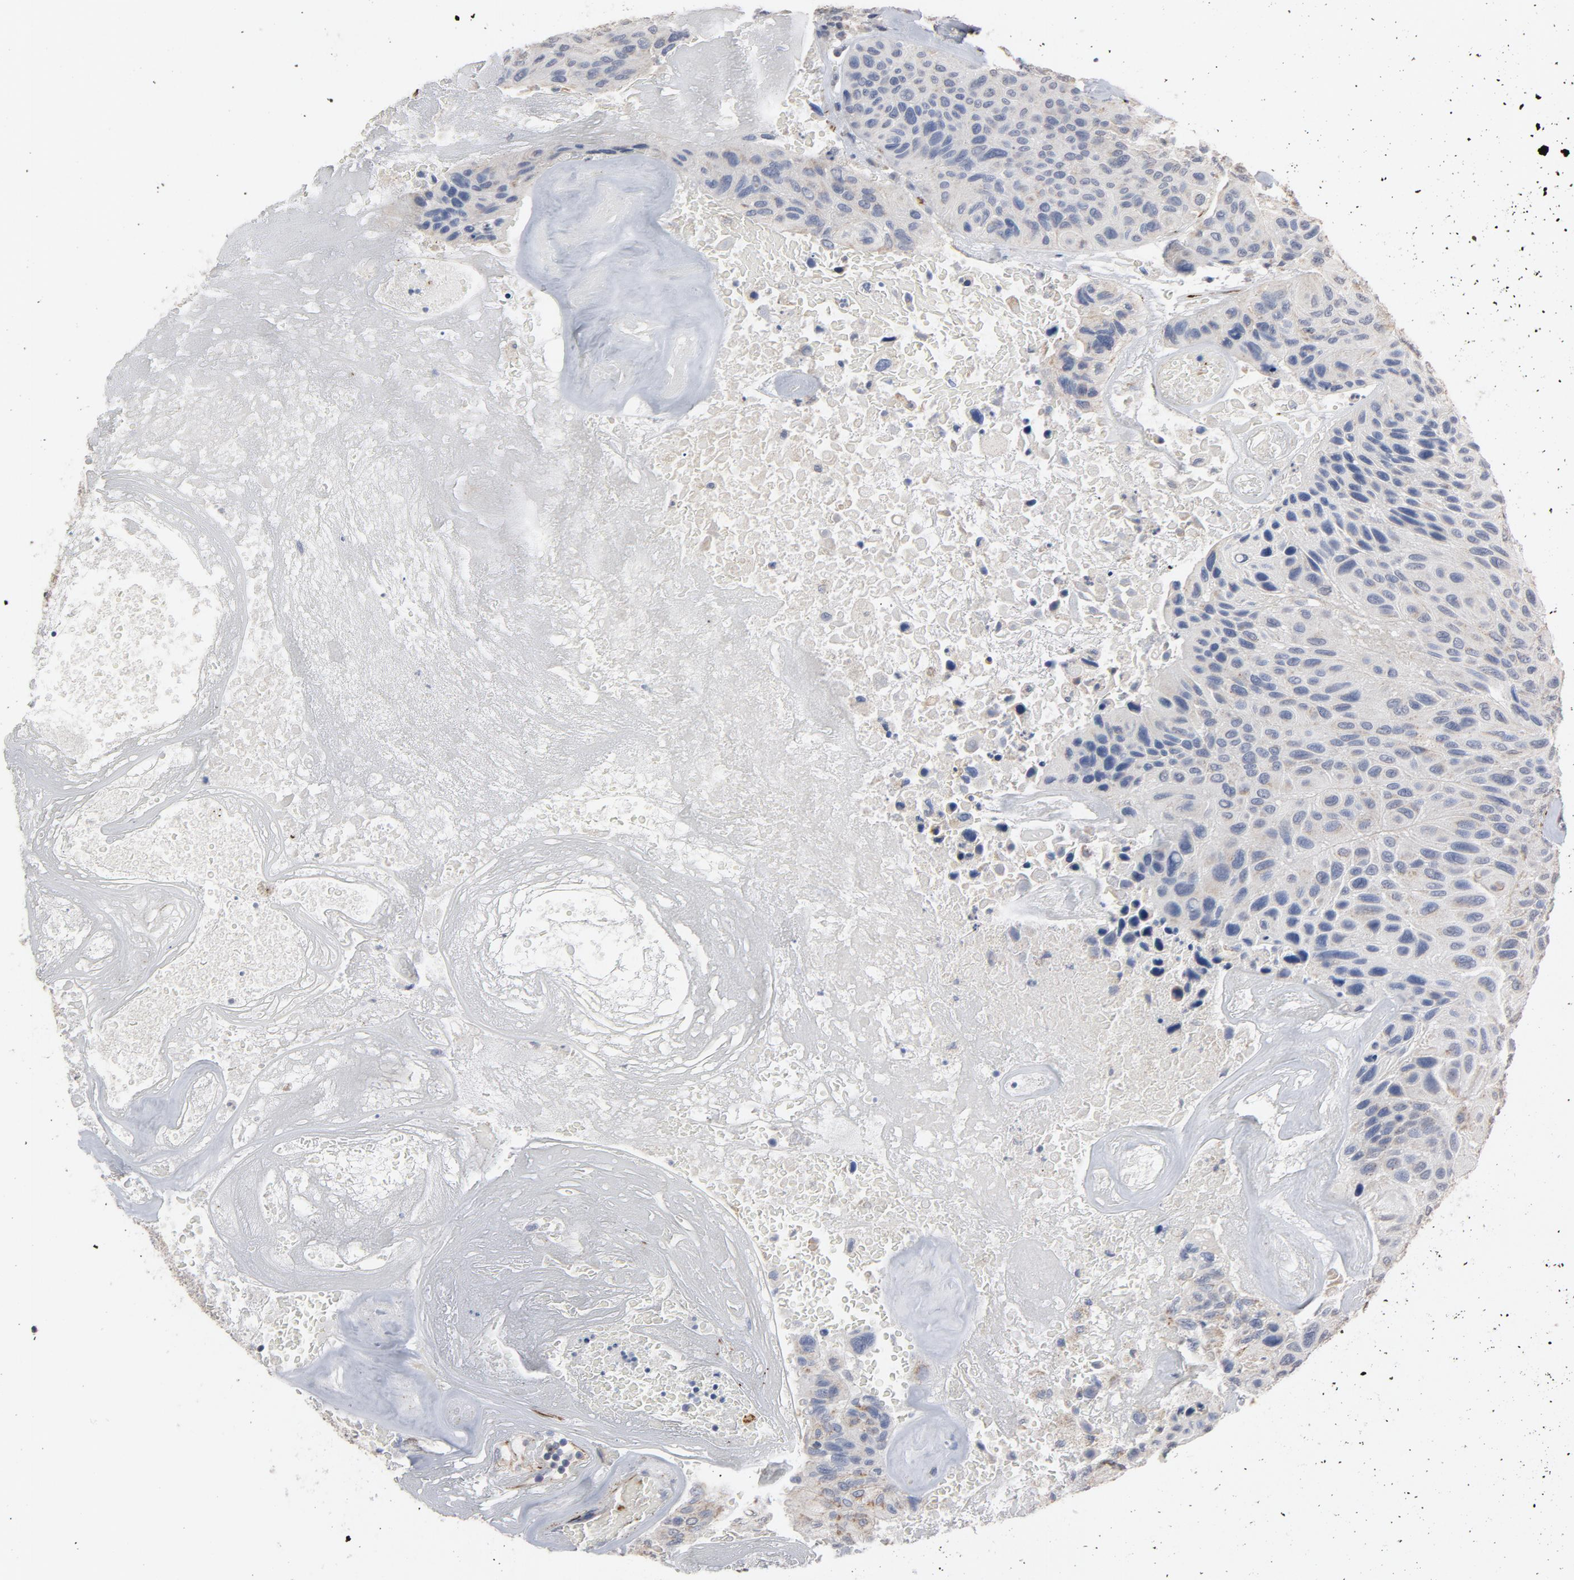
{"staining": {"intensity": "weak", "quantity": "<25%", "location": "cytoplasmic/membranous"}, "tissue": "urothelial cancer", "cell_type": "Tumor cells", "image_type": "cancer", "snomed": [{"axis": "morphology", "description": "Urothelial carcinoma, High grade"}, {"axis": "topography", "description": "Urinary bladder"}], "caption": "A high-resolution photomicrograph shows immunohistochemistry (IHC) staining of urothelial cancer, which reveals no significant positivity in tumor cells.", "gene": "GNG2", "patient": {"sex": "male", "age": 66}}